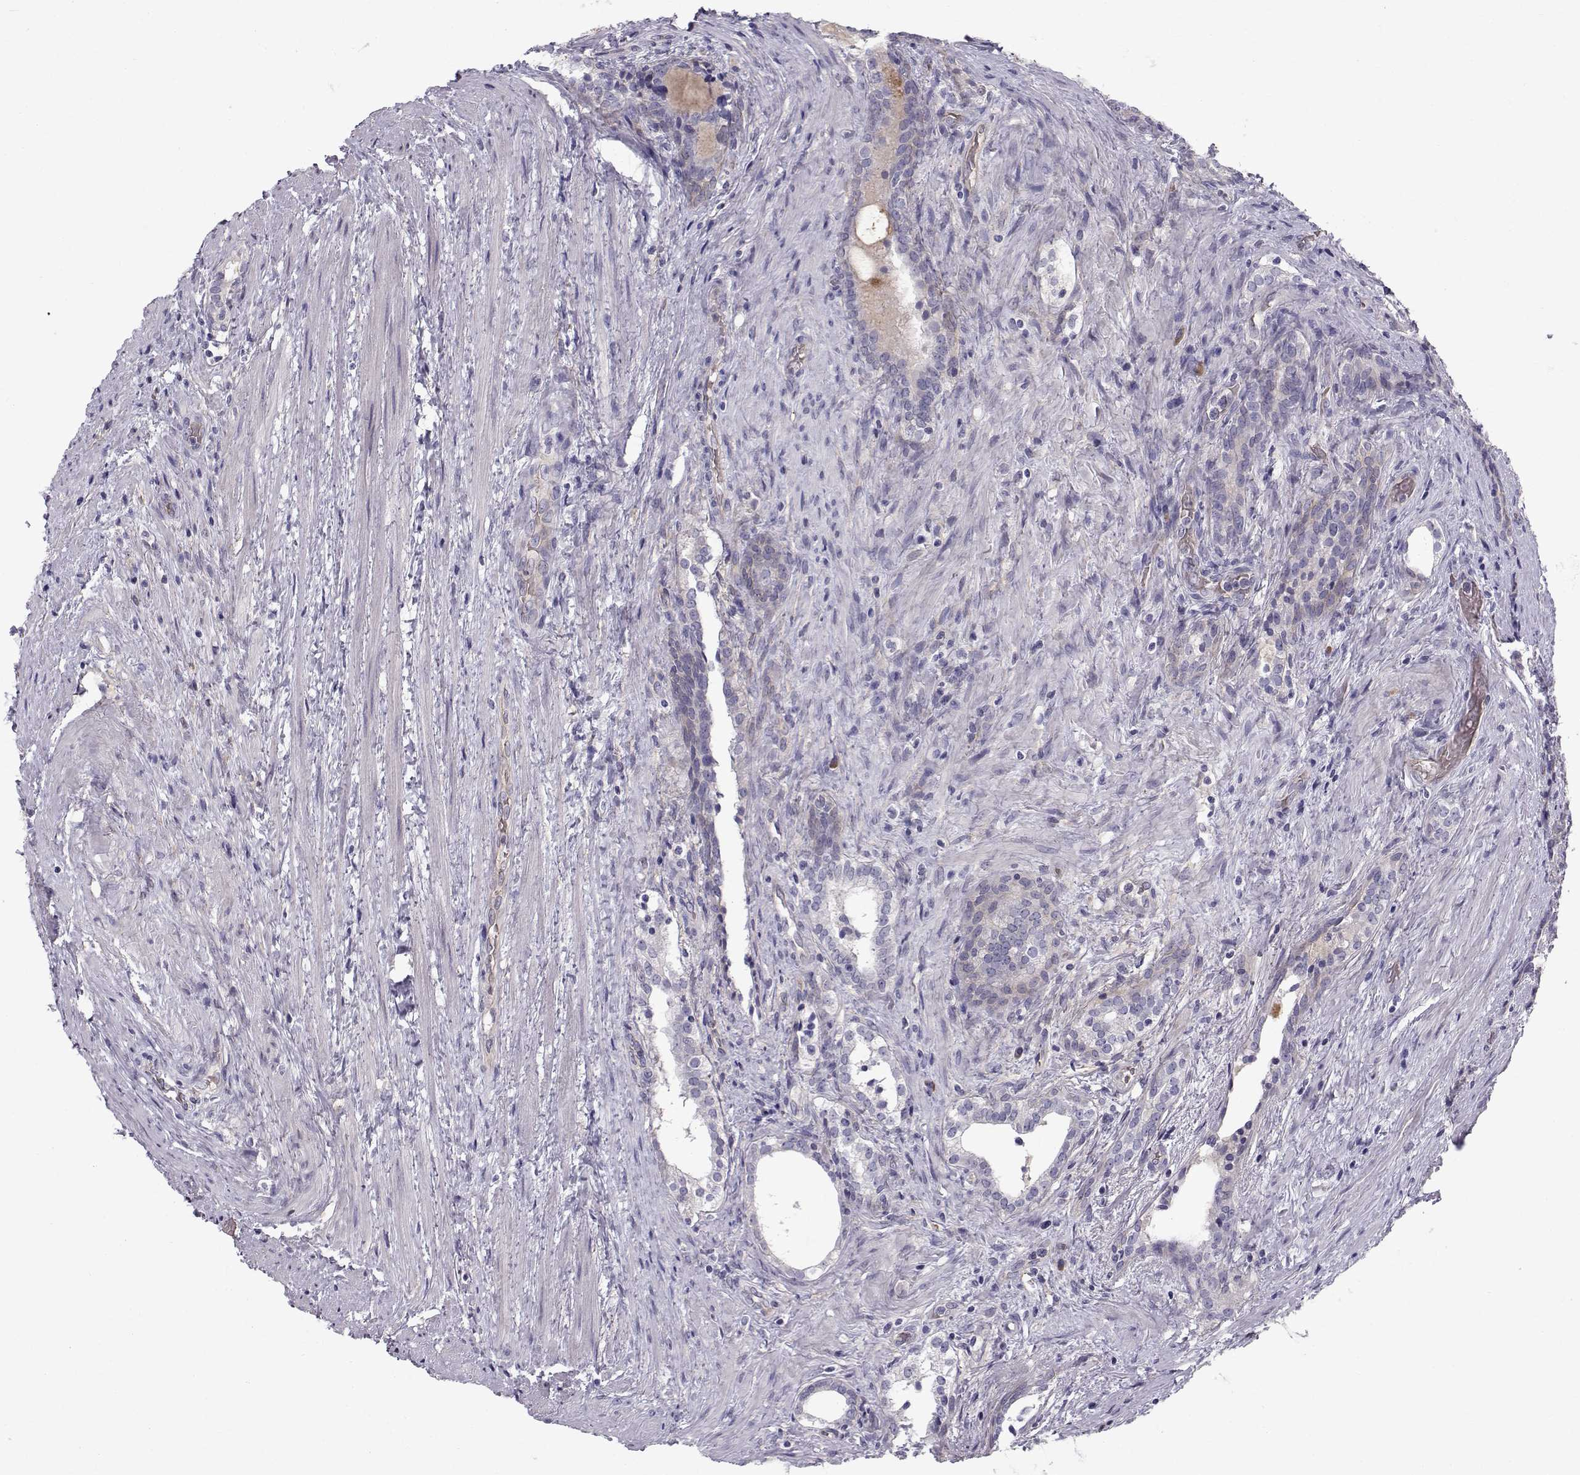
{"staining": {"intensity": "strong", "quantity": "<25%", "location": "cytoplasmic/membranous"}, "tissue": "prostate cancer", "cell_type": "Tumor cells", "image_type": "cancer", "snomed": [{"axis": "morphology", "description": "Adenocarcinoma, NOS"}, {"axis": "morphology", "description": "Adenocarcinoma, High grade"}, {"axis": "topography", "description": "Prostate"}], "caption": "Human prostate cancer stained with a protein marker reveals strong staining in tumor cells.", "gene": "QPCT", "patient": {"sex": "male", "age": 61}}